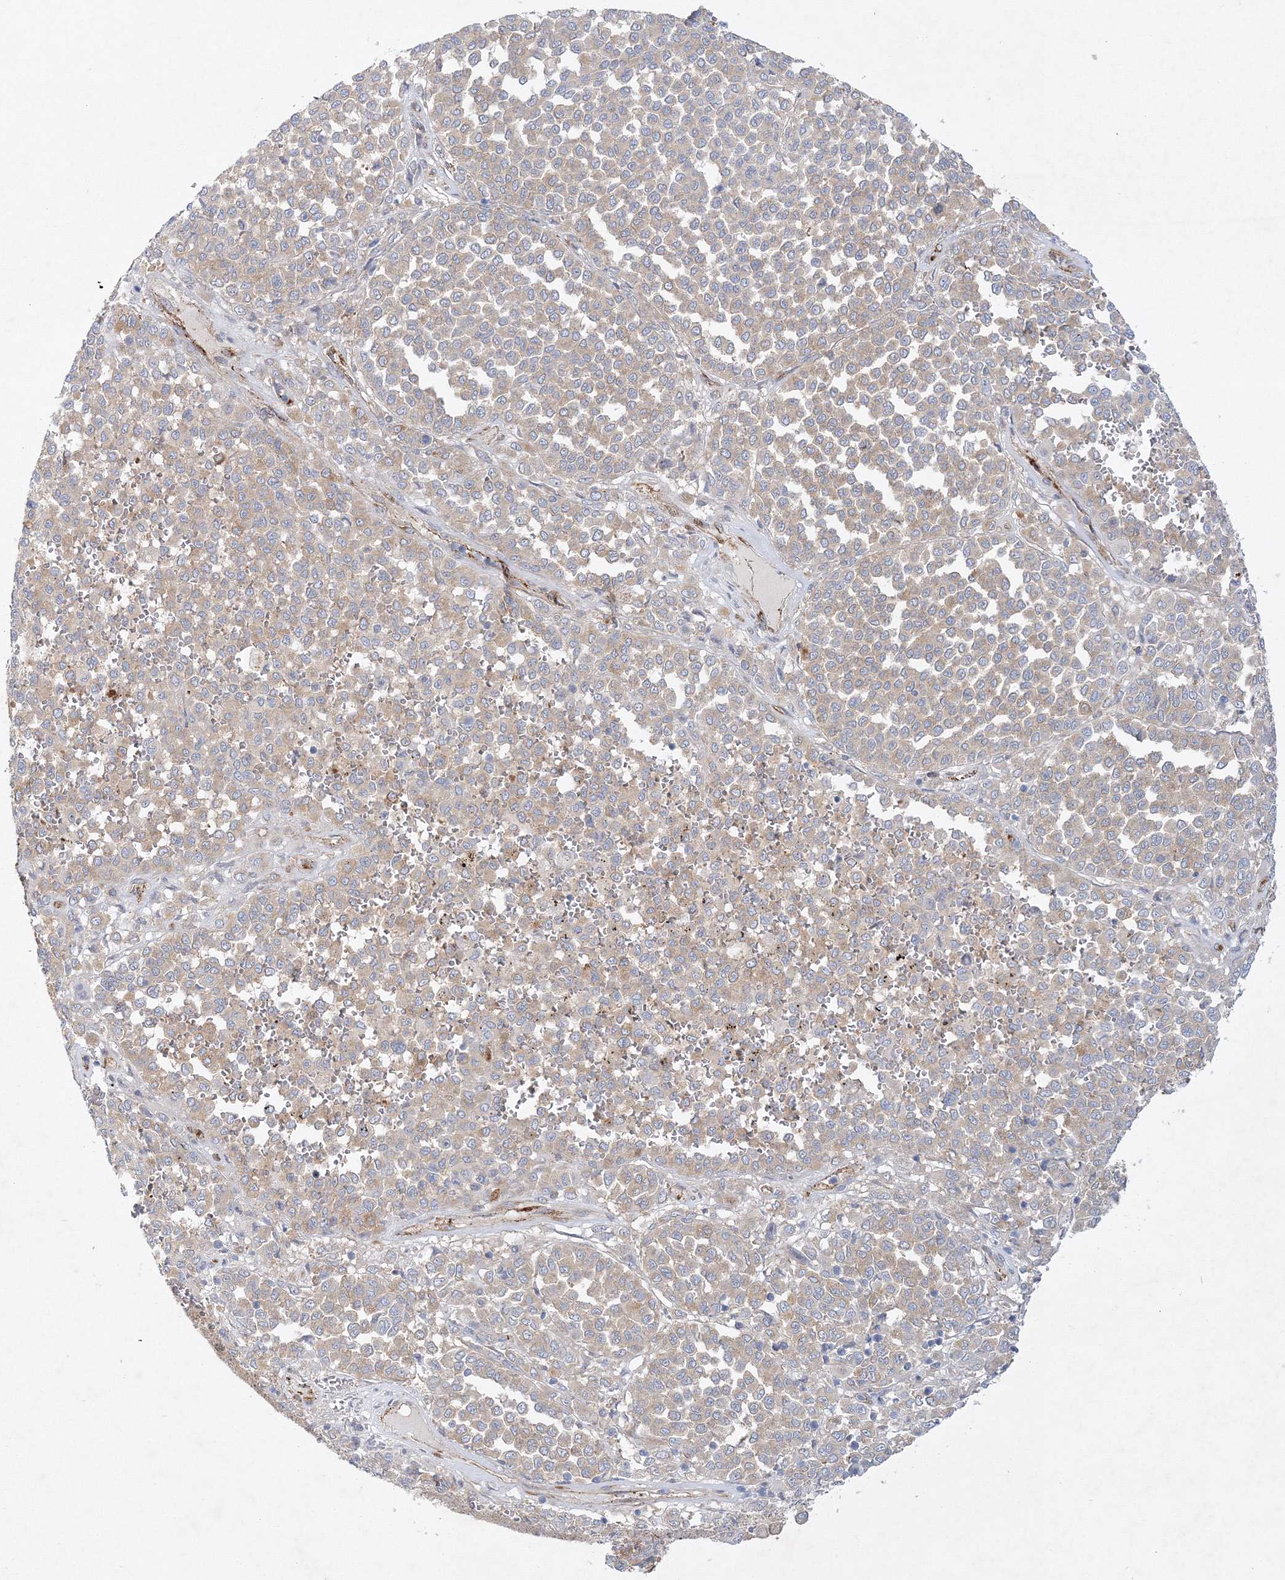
{"staining": {"intensity": "weak", "quantity": "<25%", "location": "cytoplasmic/membranous"}, "tissue": "melanoma", "cell_type": "Tumor cells", "image_type": "cancer", "snomed": [{"axis": "morphology", "description": "Malignant melanoma, Metastatic site"}, {"axis": "topography", "description": "Pancreas"}], "caption": "High power microscopy image of an IHC photomicrograph of melanoma, revealing no significant staining in tumor cells.", "gene": "ZFYVE16", "patient": {"sex": "female", "age": 30}}